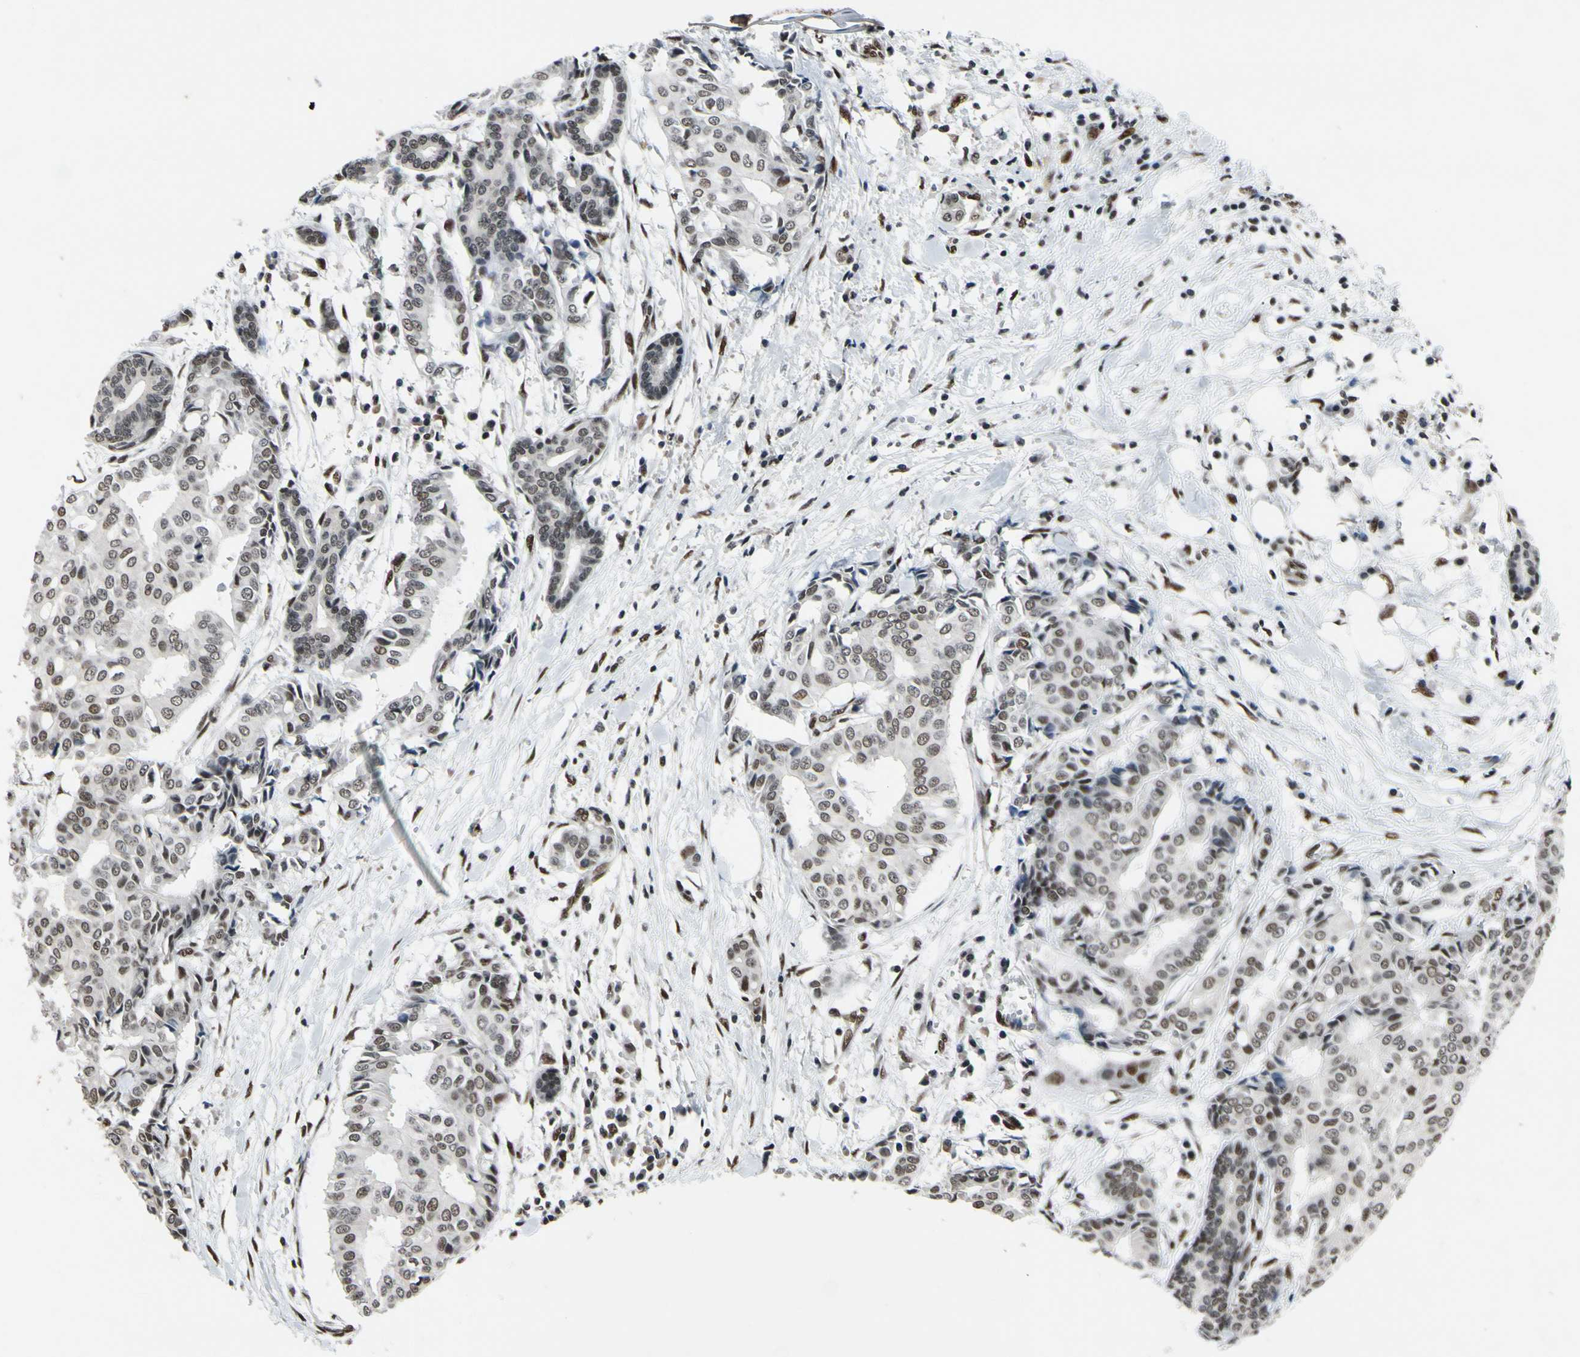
{"staining": {"intensity": "moderate", "quantity": ">75%", "location": "nuclear"}, "tissue": "head and neck cancer", "cell_type": "Tumor cells", "image_type": "cancer", "snomed": [{"axis": "morphology", "description": "Adenocarcinoma, NOS"}, {"axis": "topography", "description": "Salivary gland"}, {"axis": "topography", "description": "Head-Neck"}], "caption": "Protein expression analysis of head and neck cancer (adenocarcinoma) demonstrates moderate nuclear expression in approximately >75% of tumor cells.", "gene": "RECQL", "patient": {"sex": "female", "age": 59}}